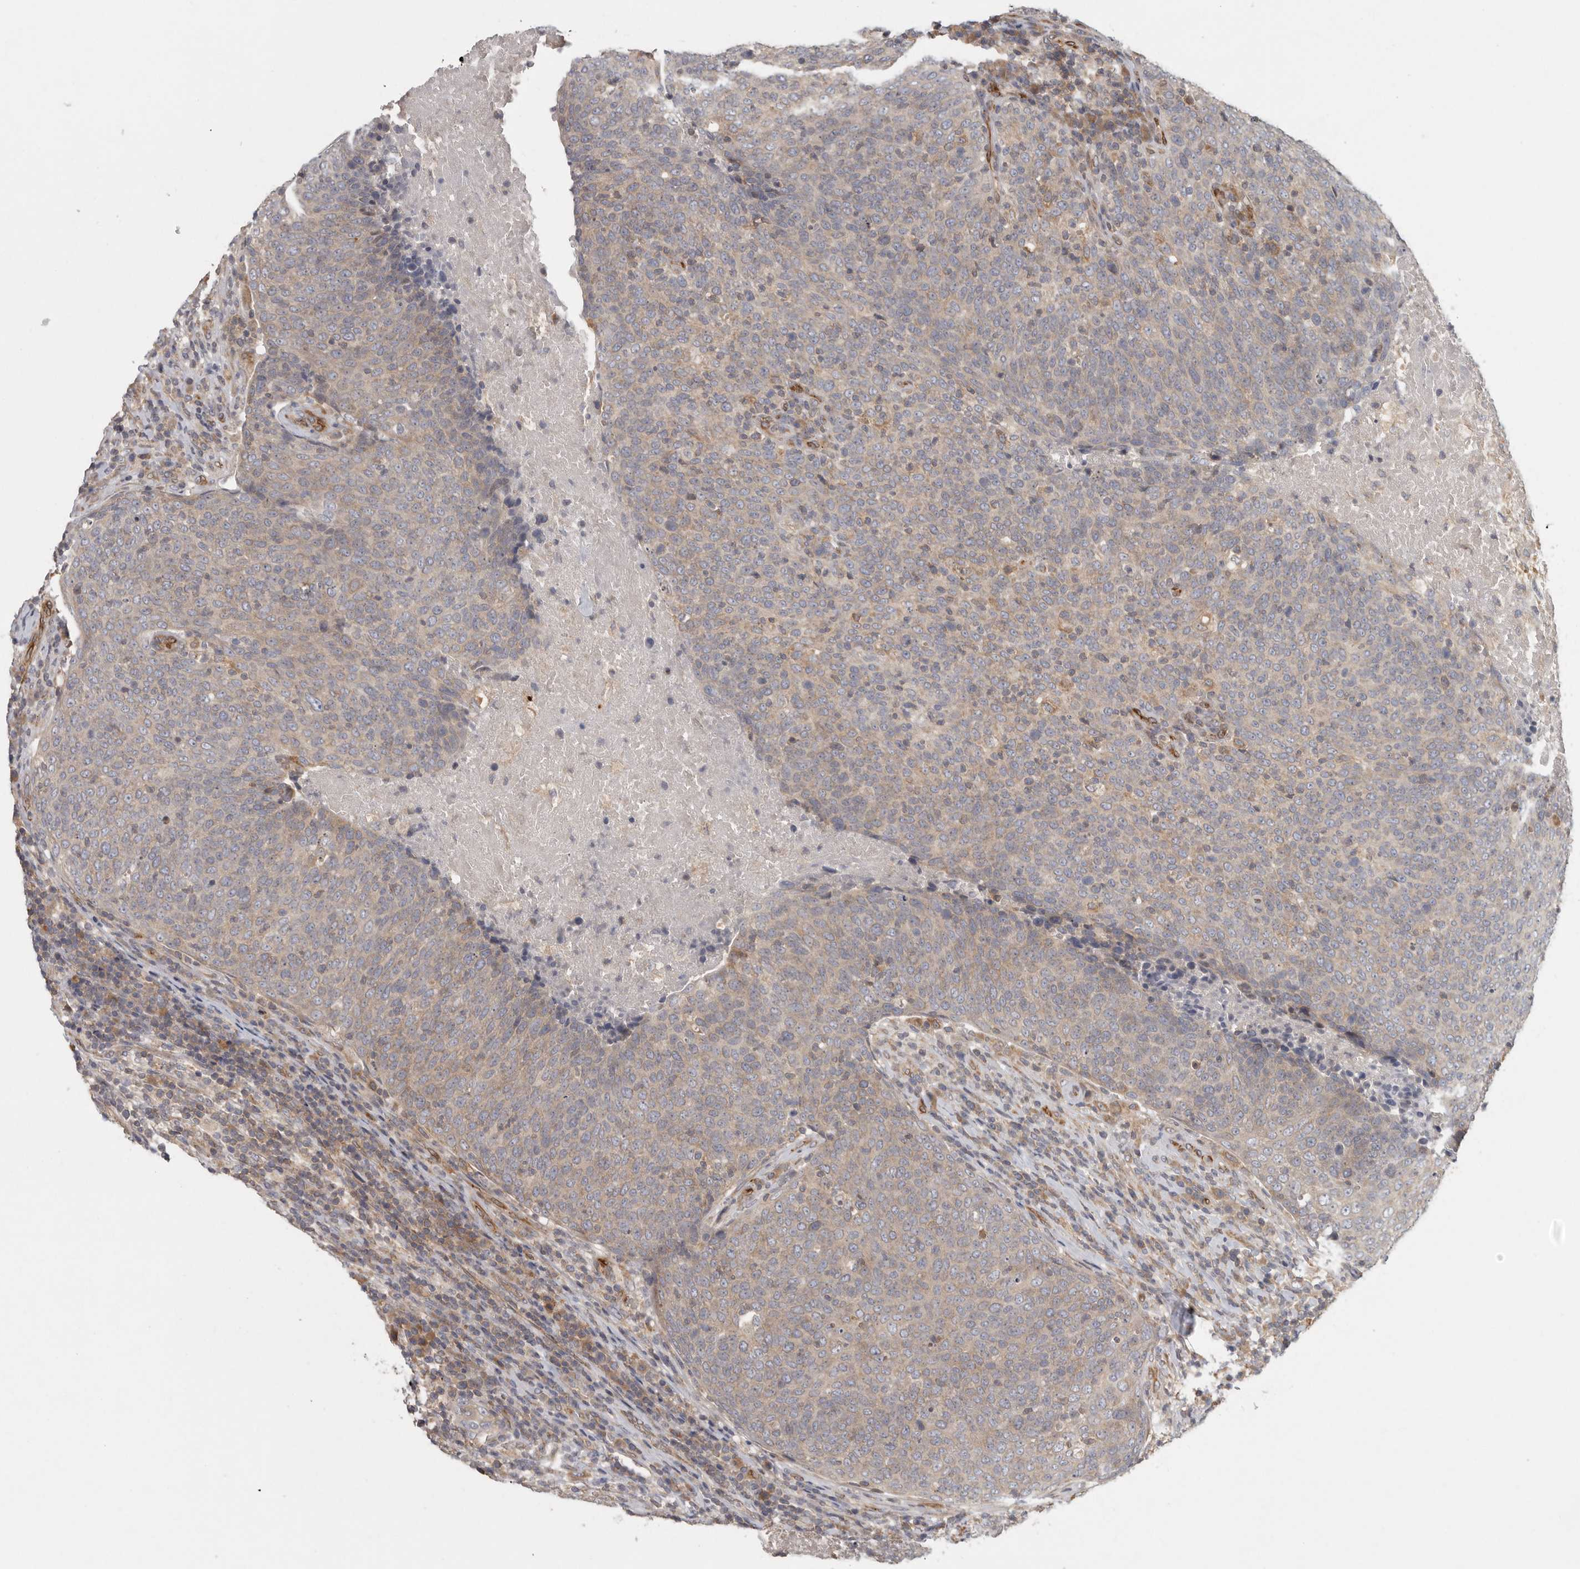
{"staining": {"intensity": "weak", "quantity": ">75%", "location": "cytoplasmic/membranous"}, "tissue": "head and neck cancer", "cell_type": "Tumor cells", "image_type": "cancer", "snomed": [{"axis": "morphology", "description": "Squamous cell carcinoma, NOS"}, {"axis": "morphology", "description": "Squamous cell carcinoma, metastatic, NOS"}, {"axis": "topography", "description": "Lymph node"}, {"axis": "topography", "description": "Head-Neck"}], "caption": "High-magnification brightfield microscopy of head and neck cancer (metastatic squamous cell carcinoma) stained with DAB (brown) and counterstained with hematoxylin (blue). tumor cells exhibit weak cytoplasmic/membranous staining is appreciated in approximately>75% of cells.", "gene": "BCAP29", "patient": {"sex": "male", "age": 62}}